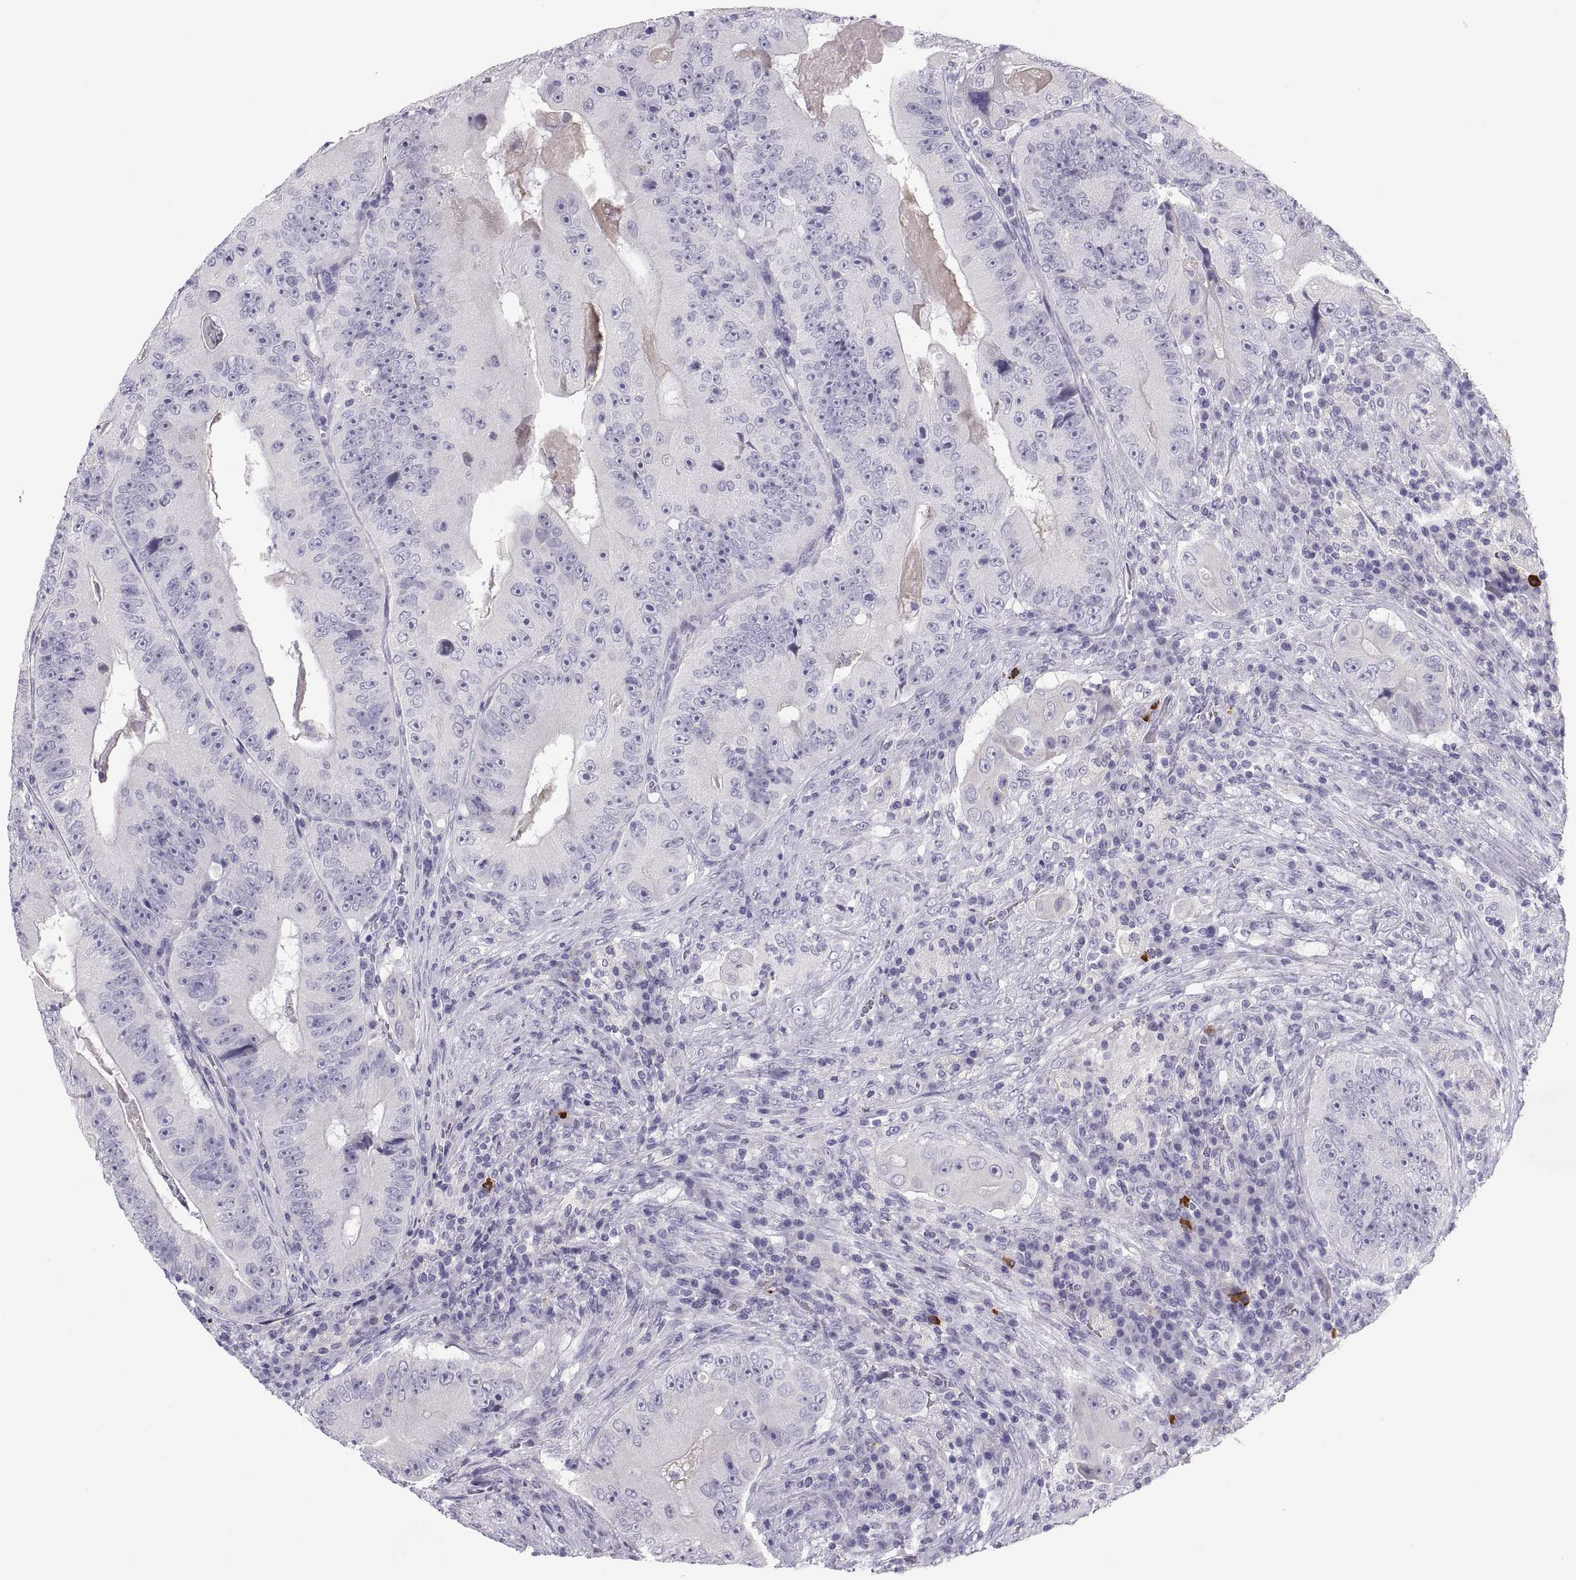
{"staining": {"intensity": "negative", "quantity": "none", "location": "none"}, "tissue": "colorectal cancer", "cell_type": "Tumor cells", "image_type": "cancer", "snomed": [{"axis": "morphology", "description": "Adenocarcinoma, NOS"}, {"axis": "topography", "description": "Colon"}], "caption": "A micrograph of adenocarcinoma (colorectal) stained for a protein exhibits no brown staining in tumor cells.", "gene": "MAGEB2", "patient": {"sex": "female", "age": 86}}